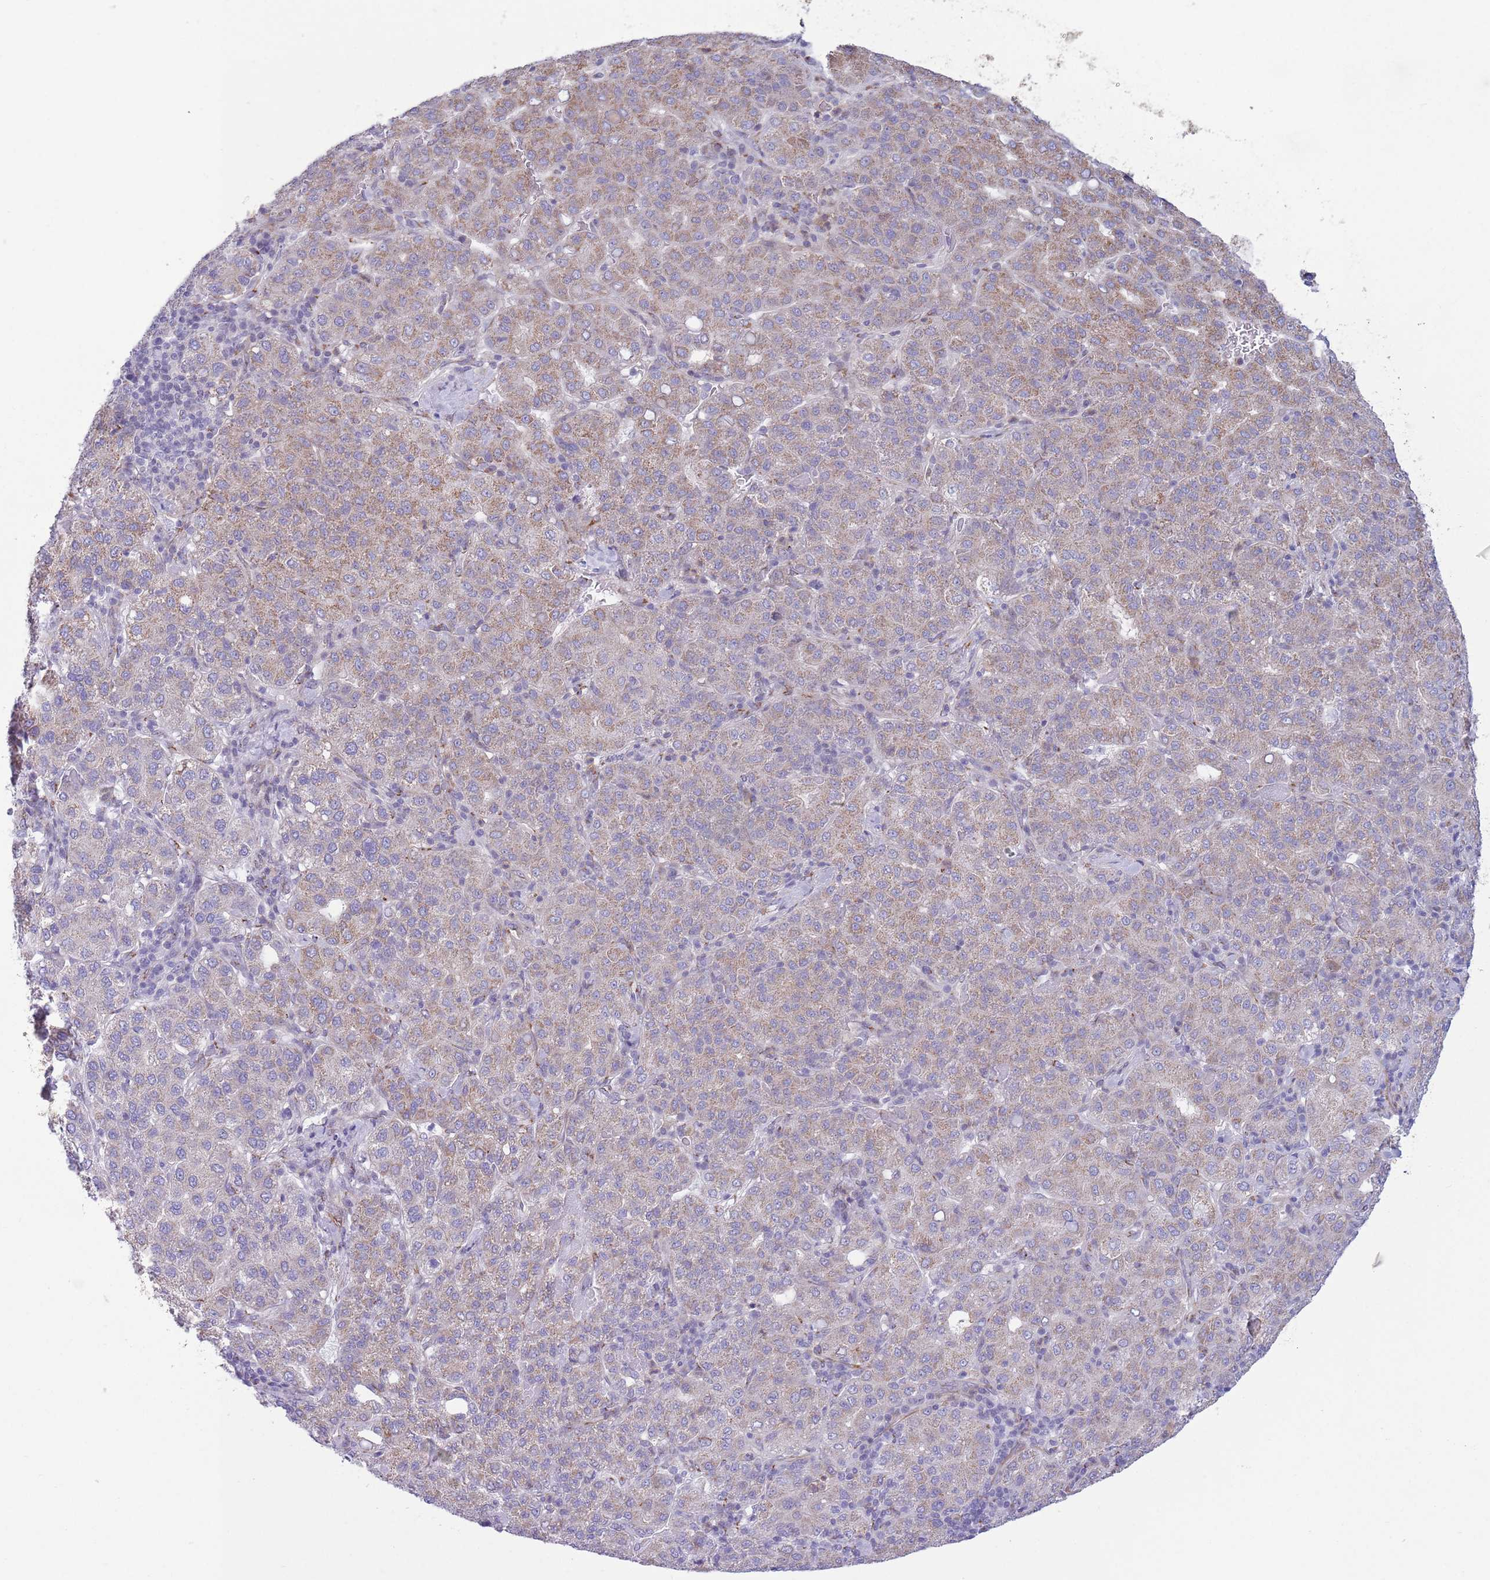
{"staining": {"intensity": "weak", "quantity": ">75%", "location": "cytoplasmic/membranous"}, "tissue": "liver cancer", "cell_type": "Tumor cells", "image_type": "cancer", "snomed": [{"axis": "morphology", "description": "Carcinoma, Hepatocellular, NOS"}, {"axis": "topography", "description": "Liver"}], "caption": "Immunohistochemistry histopathology image of neoplastic tissue: human hepatocellular carcinoma (liver) stained using immunohistochemistry (IHC) exhibits low levels of weak protein expression localized specifically in the cytoplasmic/membranous of tumor cells, appearing as a cytoplasmic/membranous brown color.", "gene": "C20orf96", "patient": {"sex": "male", "age": 65}}